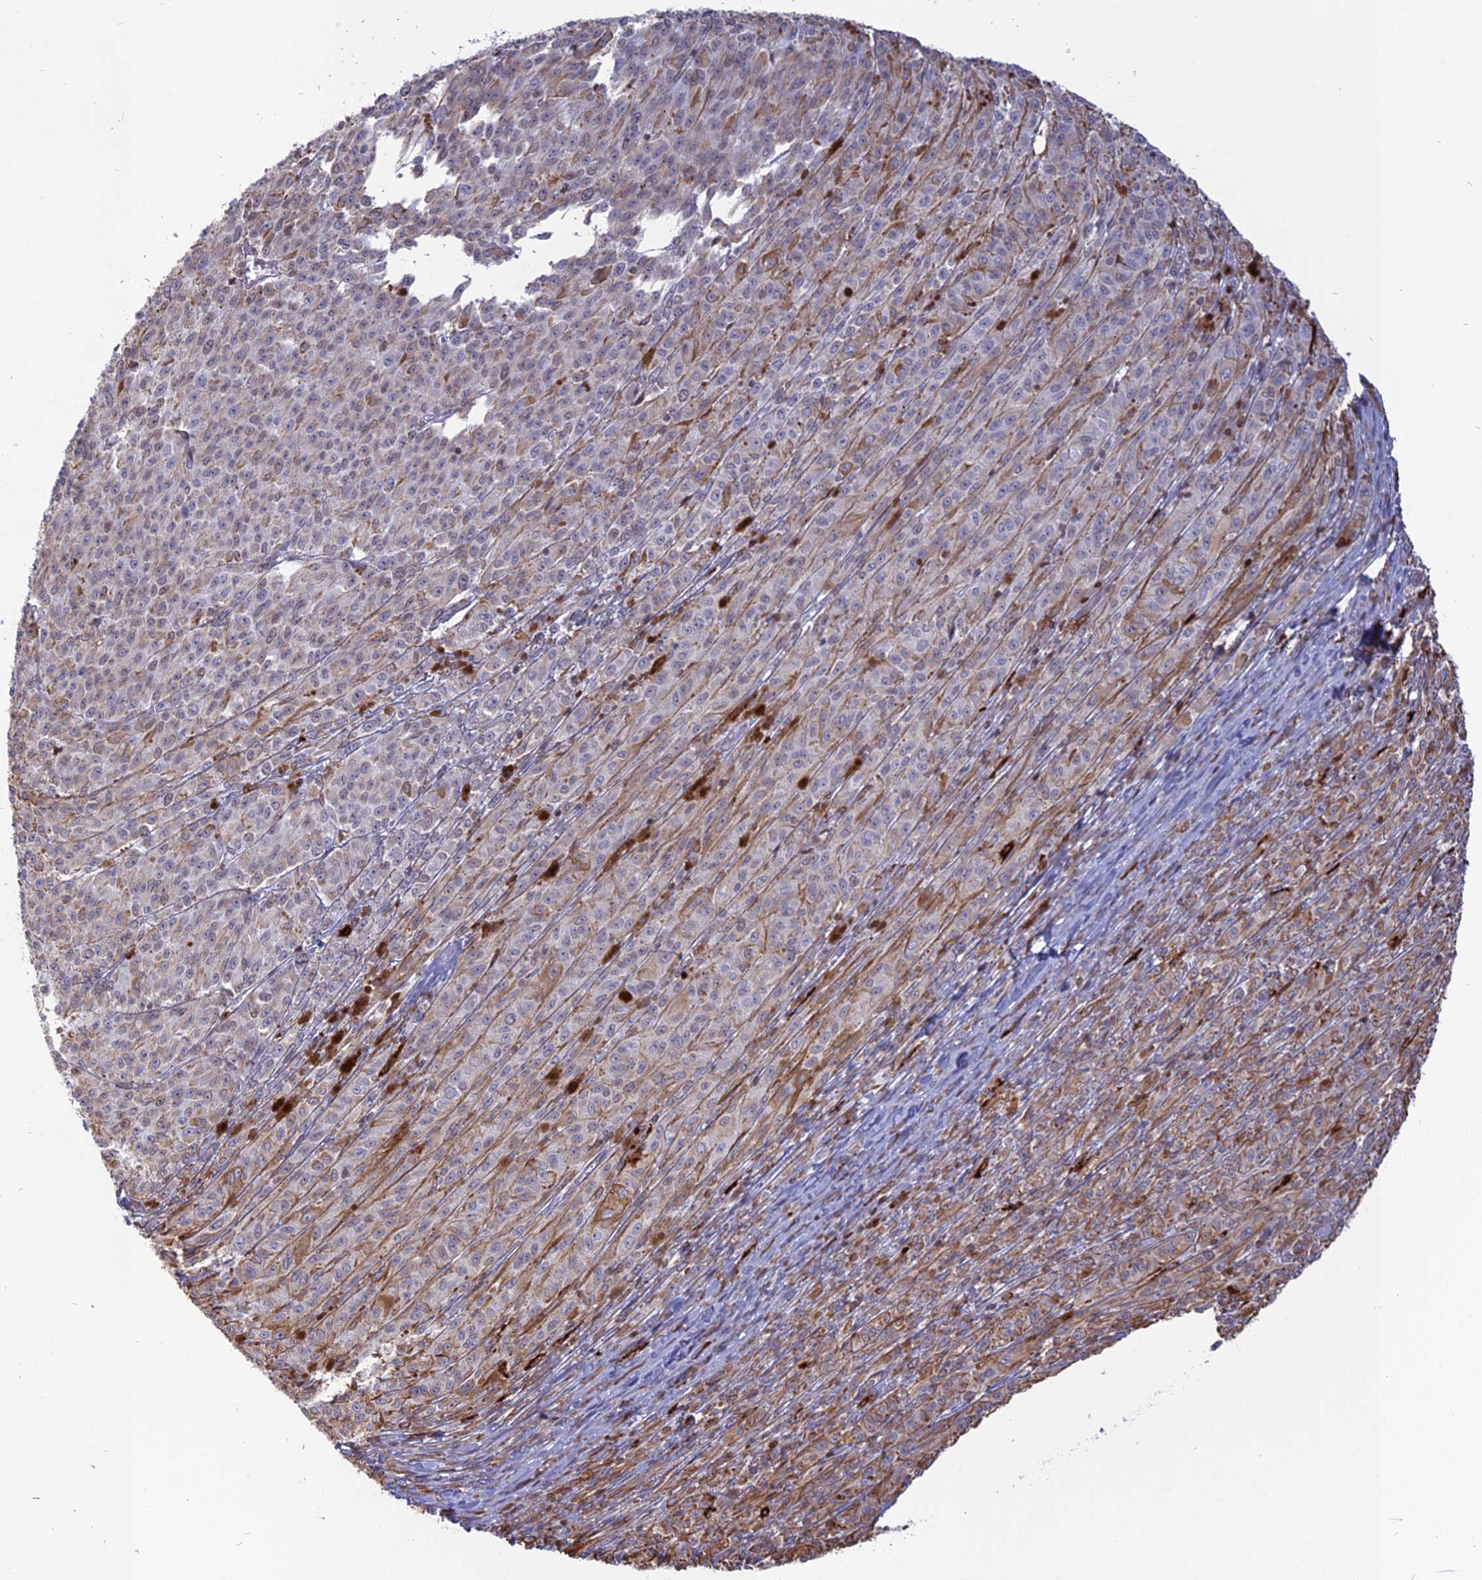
{"staining": {"intensity": "negative", "quantity": "none", "location": "none"}, "tissue": "melanoma", "cell_type": "Tumor cells", "image_type": "cancer", "snomed": [{"axis": "morphology", "description": "Malignant melanoma, NOS"}, {"axis": "topography", "description": "Skin"}], "caption": "DAB immunohistochemical staining of human melanoma displays no significant expression in tumor cells.", "gene": "APOBR", "patient": {"sex": "female", "age": 52}}